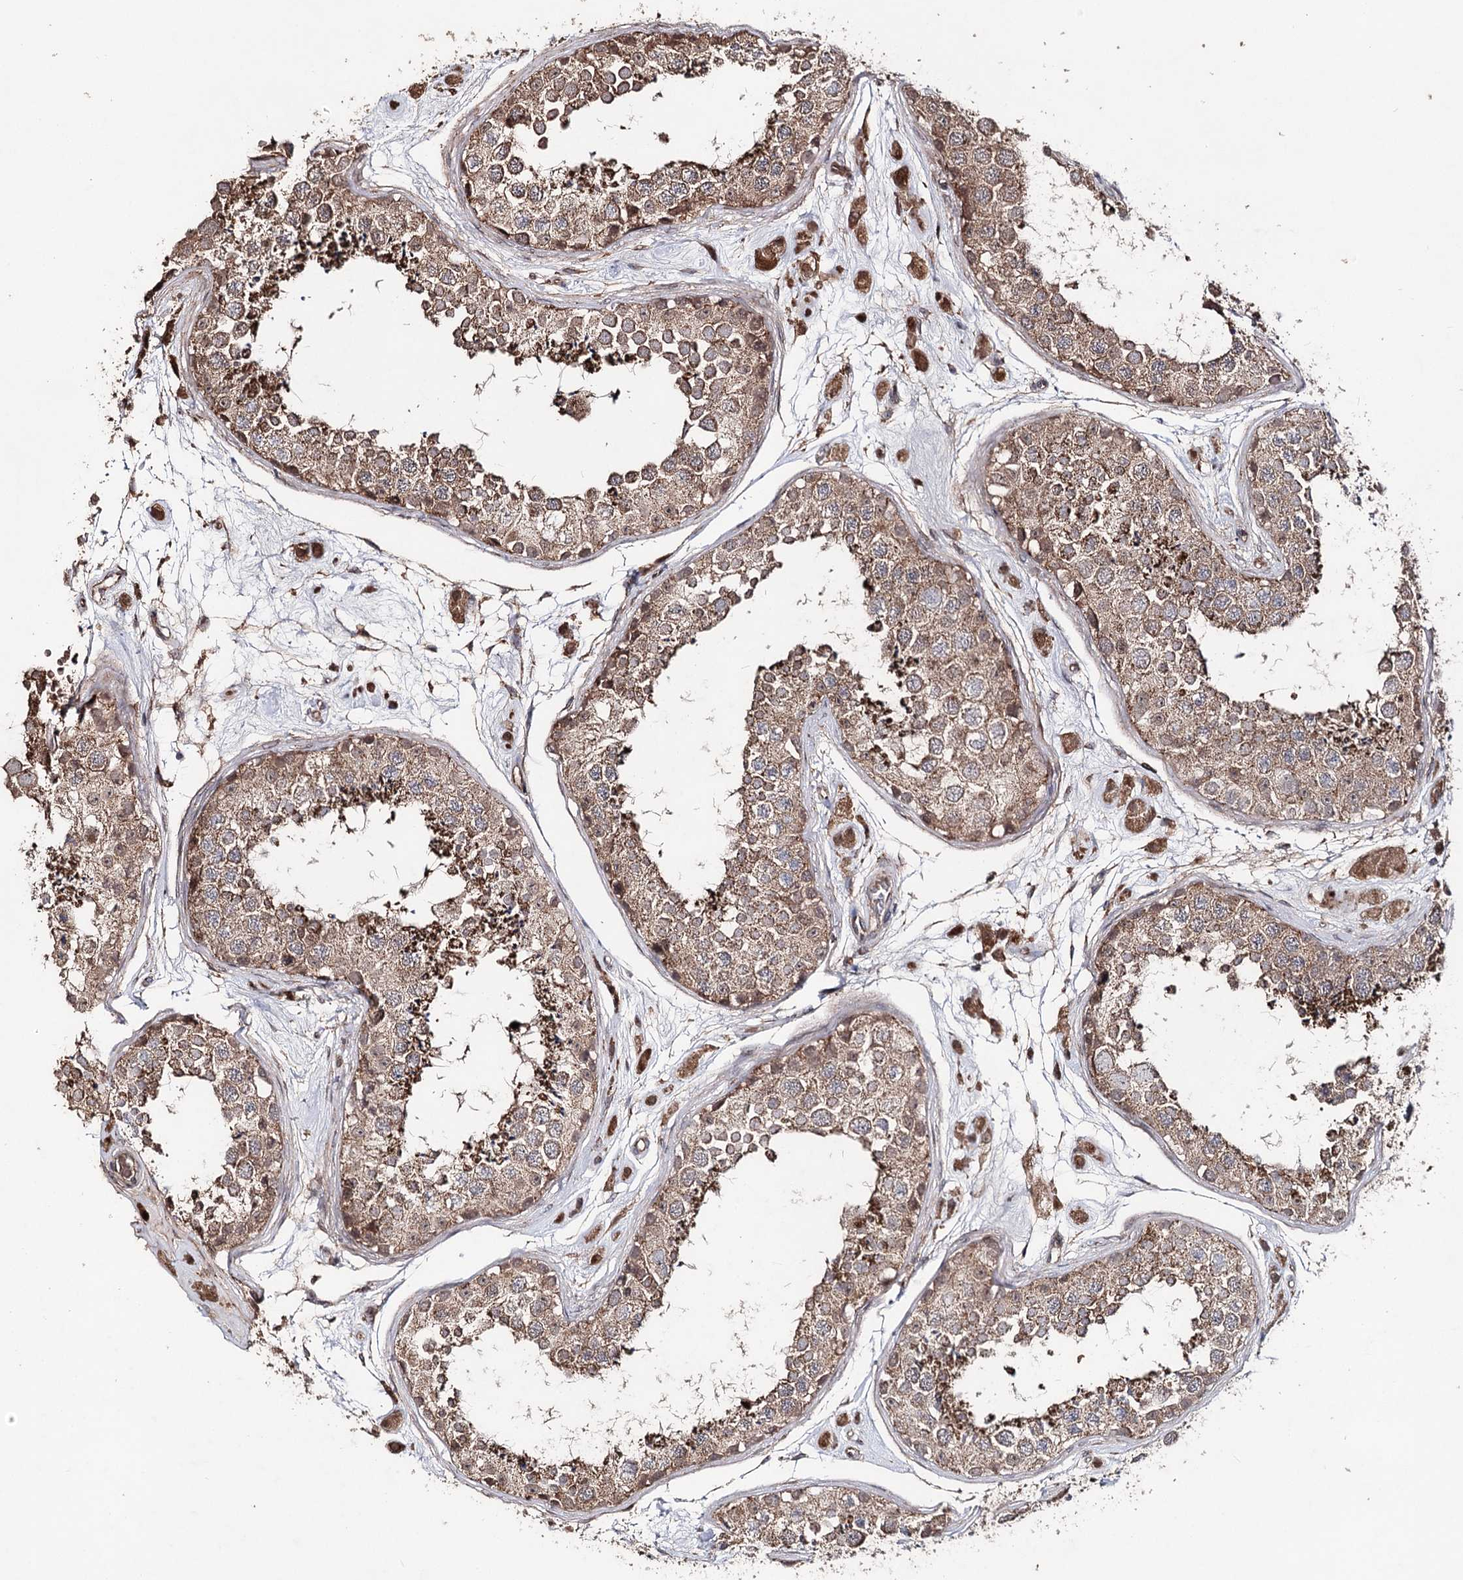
{"staining": {"intensity": "moderate", "quantity": ">75%", "location": "cytoplasmic/membranous"}, "tissue": "testis", "cell_type": "Cells in seminiferous ducts", "image_type": "normal", "snomed": [{"axis": "morphology", "description": "Normal tissue, NOS"}, {"axis": "topography", "description": "Testis"}], "caption": "Immunohistochemical staining of unremarkable human testis reveals moderate cytoplasmic/membranous protein staining in about >75% of cells in seminiferous ducts.", "gene": "MINDY3", "patient": {"sex": "male", "age": 25}}